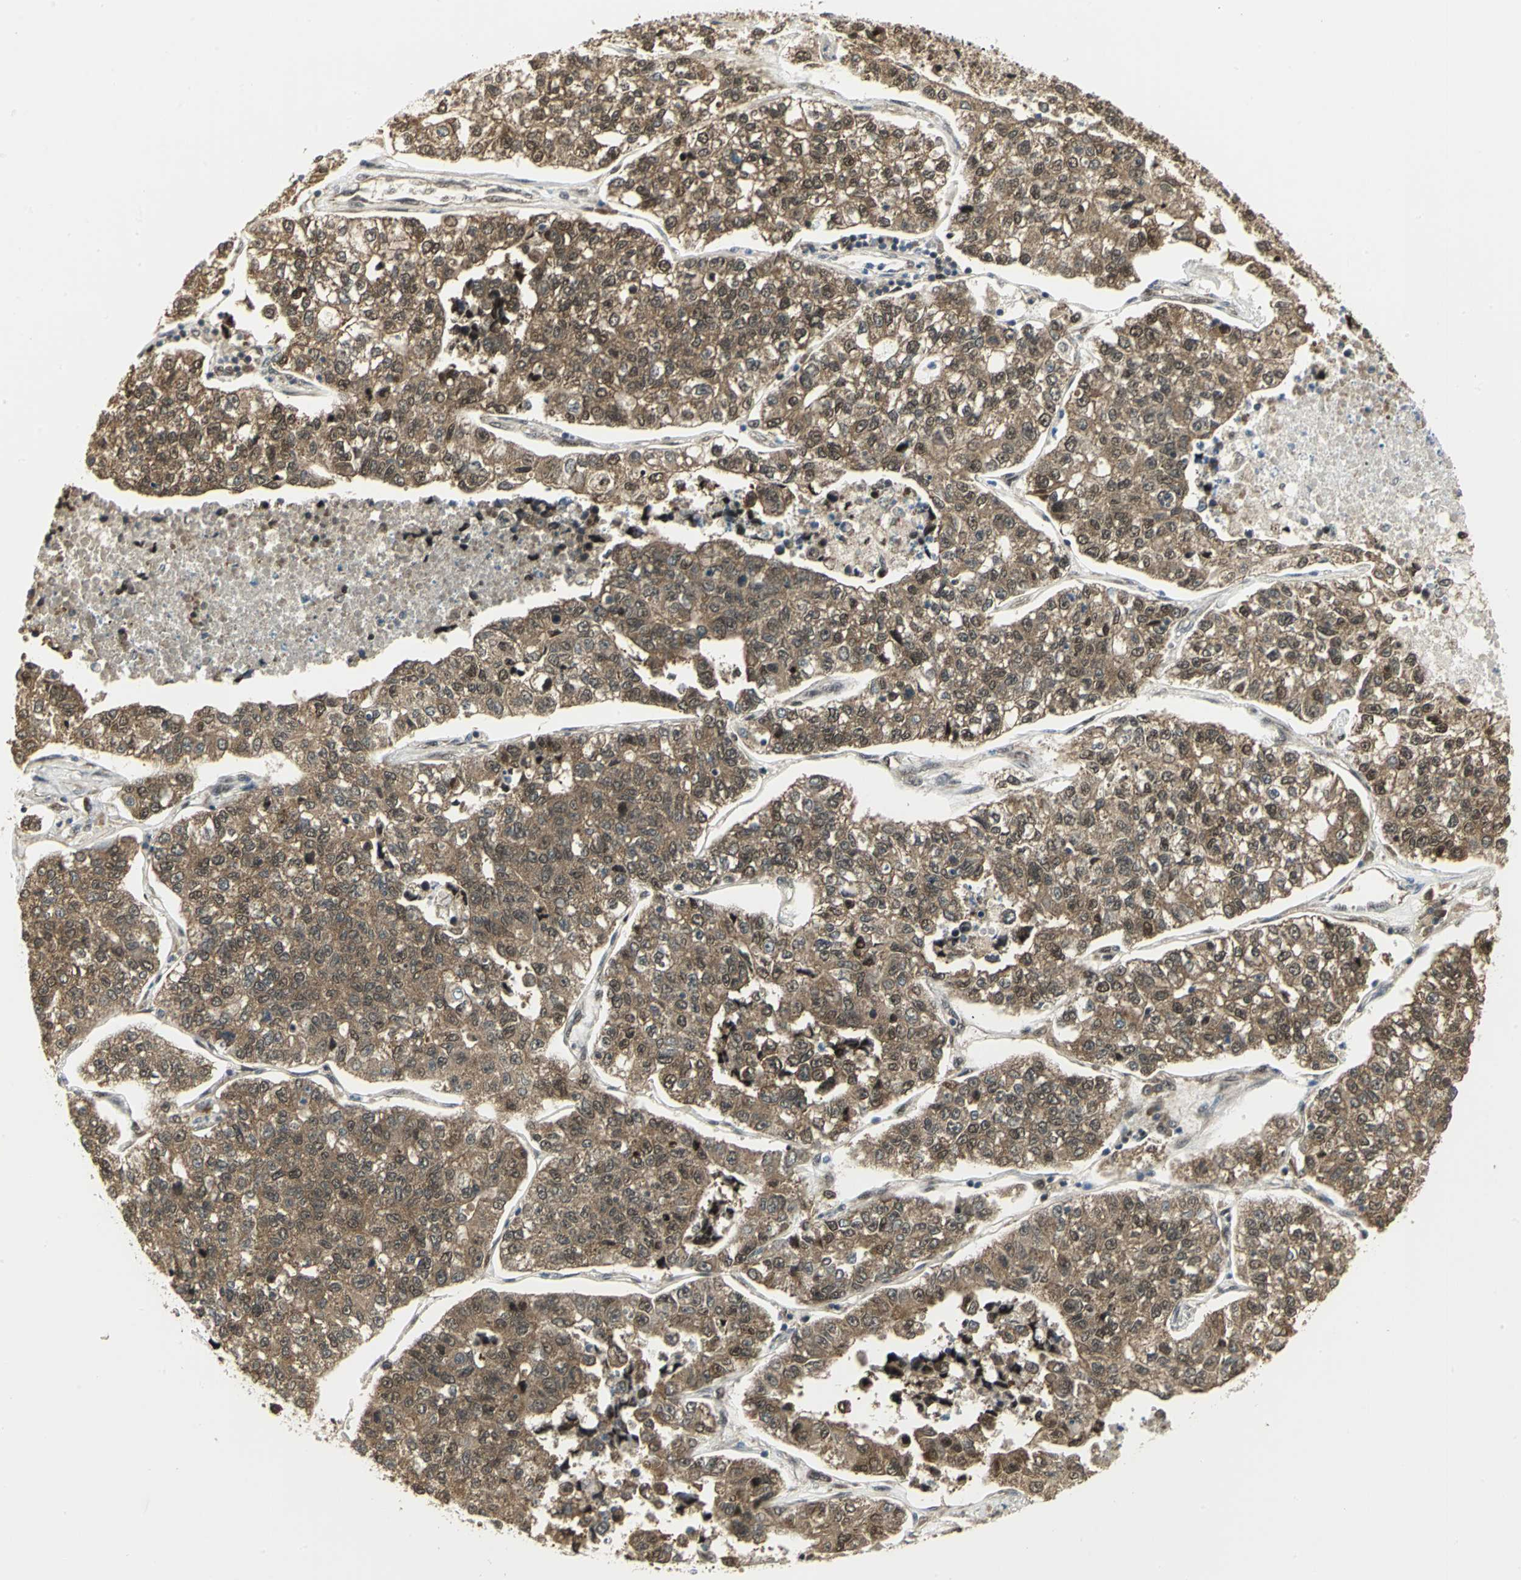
{"staining": {"intensity": "moderate", "quantity": ">75%", "location": "cytoplasmic/membranous,nuclear"}, "tissue": "lung cancer", "cell_type": "Tumor cells", "image_type": "cancer", "snomed": [{"axis": "morphology", "description": "Adenocarcinoma, NOS"}, {"axis": "topography", "description": "Lung"}], "caption": "This is a photomicrograph of immunohistochemistry (IHC) staining of lung adenocarcinoma, which shows moderate expression in the cytoplasmic/membranous and nuclear of tumor cells.", "gene": "PSMC4", "patient": {"sex": "male", "age": 49}}